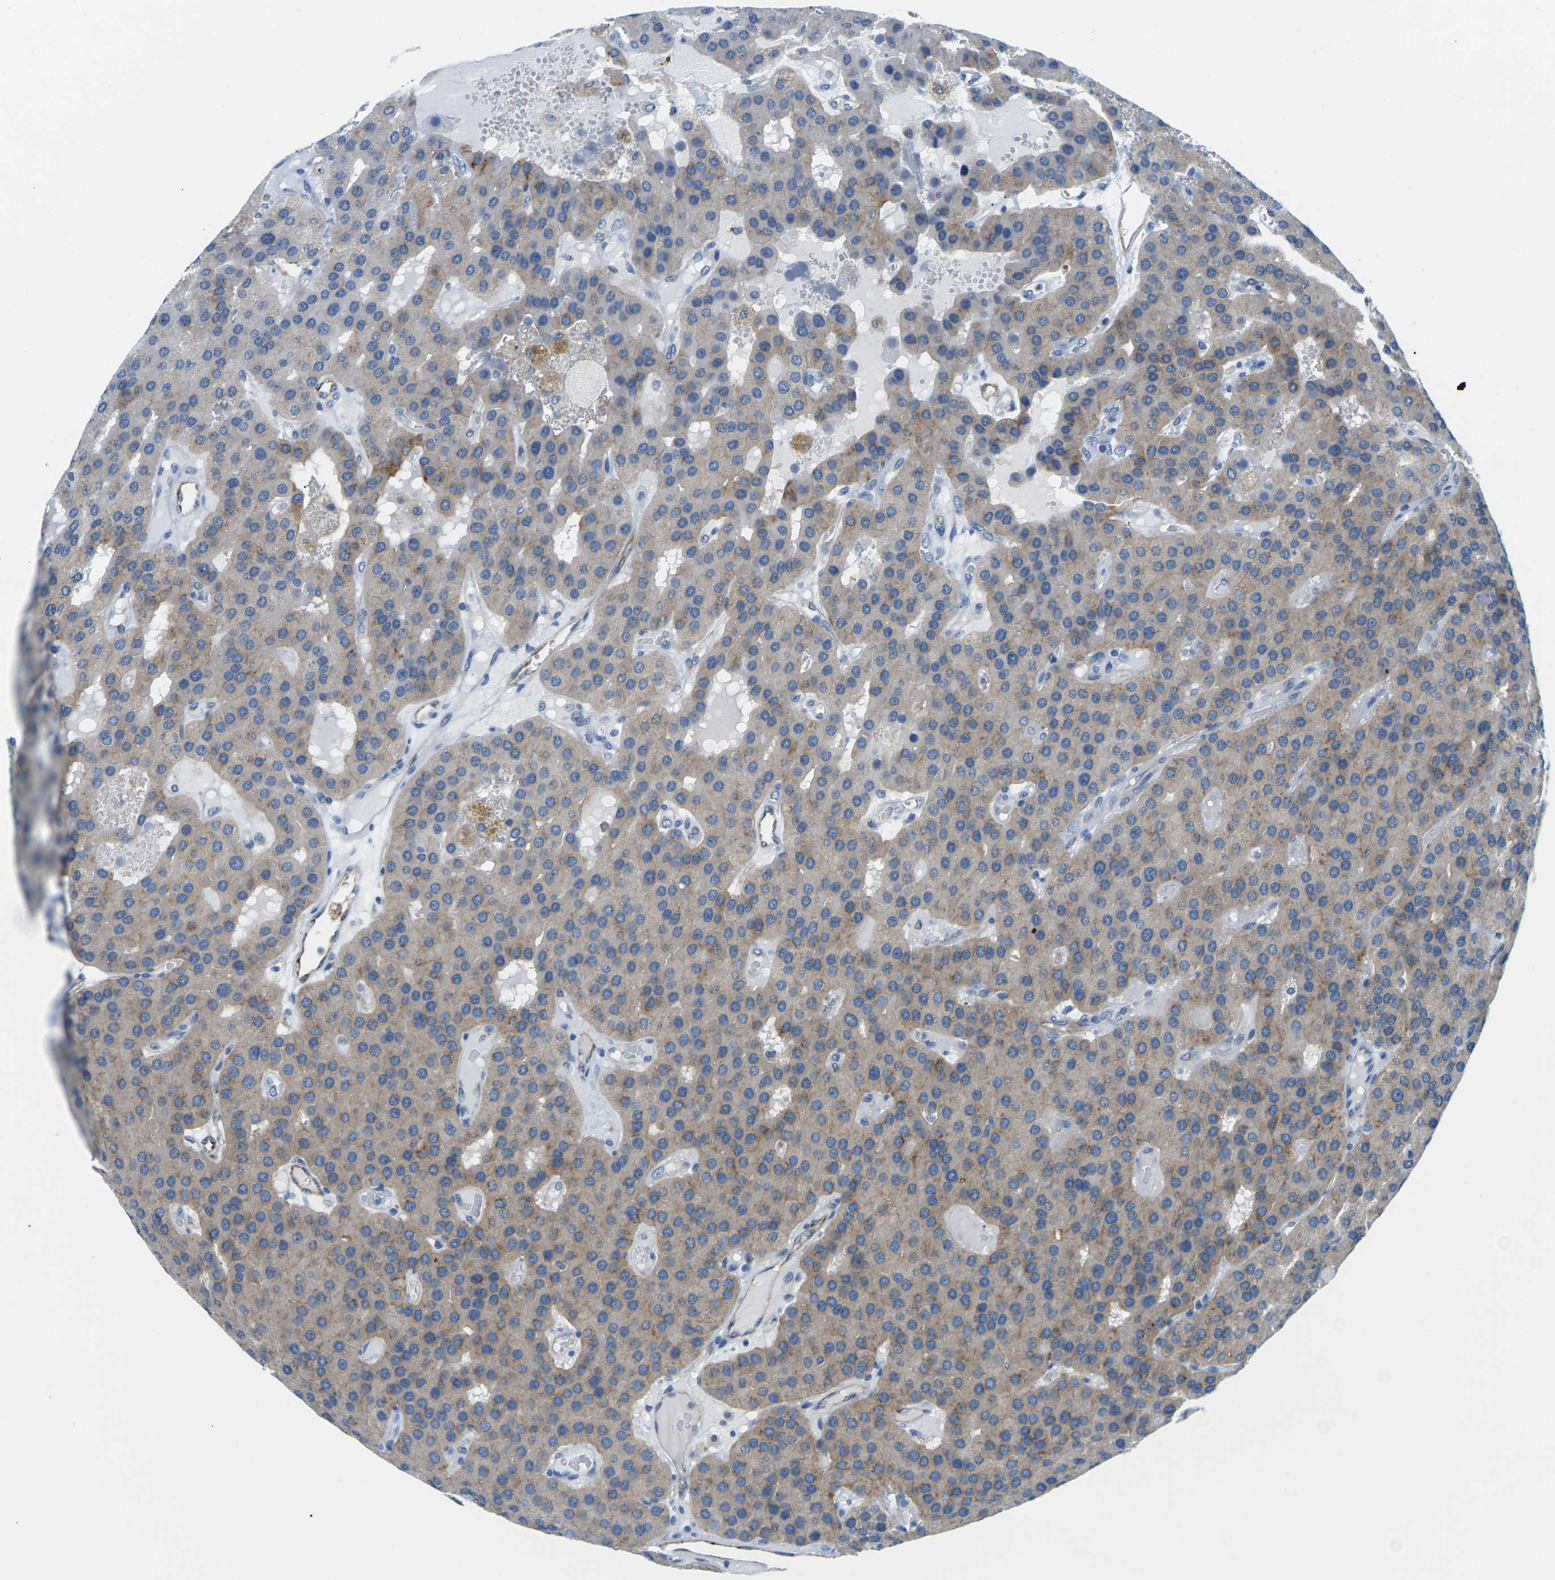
{"staining": {"intensity": "moderate", "quantity": ">75%", "location": "cytoplasmic/membranous"}, "tissue": "parathyroid gland", "cell_type": "Glandular cells", "image_type": "normal", "snomed": [{"axis": "morphology", "description": "Normal tissue, NOS"}, {"axis": "morphology", "description": "Adenoma, NOS"}, {"axis": "topography", "description": "Parathyroid gland"}], "caption": "Immunohistochemical staining of unremarkable human parathyroid gland shows >75% levels of moderate cytoplasmic/membranous protein positivity in approximately >75% of glandular cells.", "gene": "SYNGR2", "patient": {"sex": "female", "age": 86}}